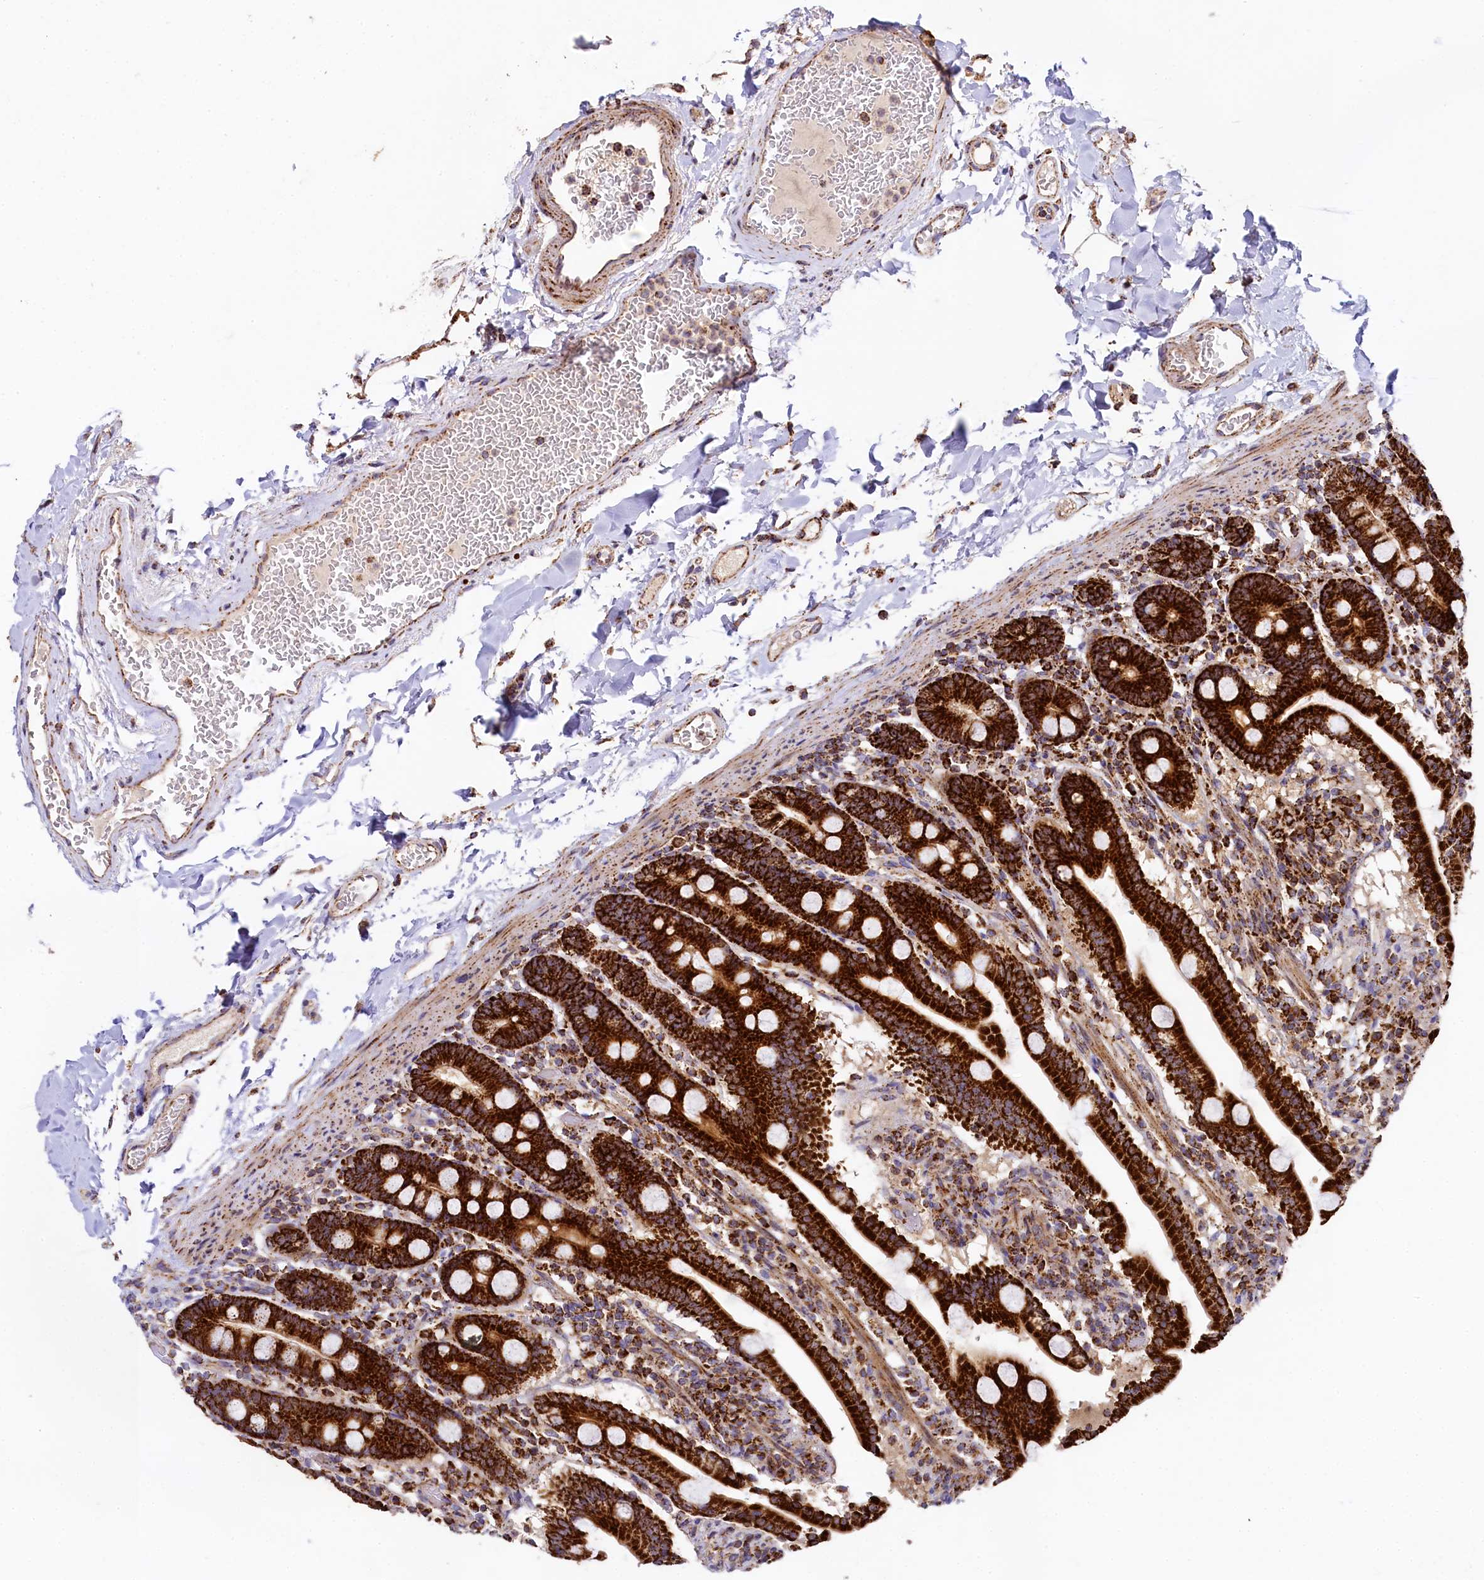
{"staining": {"intensity": "strong", "quantity": ">75%", "location": "cytoplasmic/membranous"}, "tissue": "duodenum", "cell_type": "Glandular cells", "image_type": "normal", "snomed": [{"axis": "morphology", "description": "Normal tissue, NOS"}, {"axis": "topography", "description": "Duodenum"}], "caption": "High-power microscopy captured an immunohistochemistry (IHC) photomicrograph of unremarkable duodenum, revealing strong cytoplasmic/membranous positivity in about >75% of glandular cells.", "gene": "CLYBL", "patient": {"sex": "male", "age": 55}}